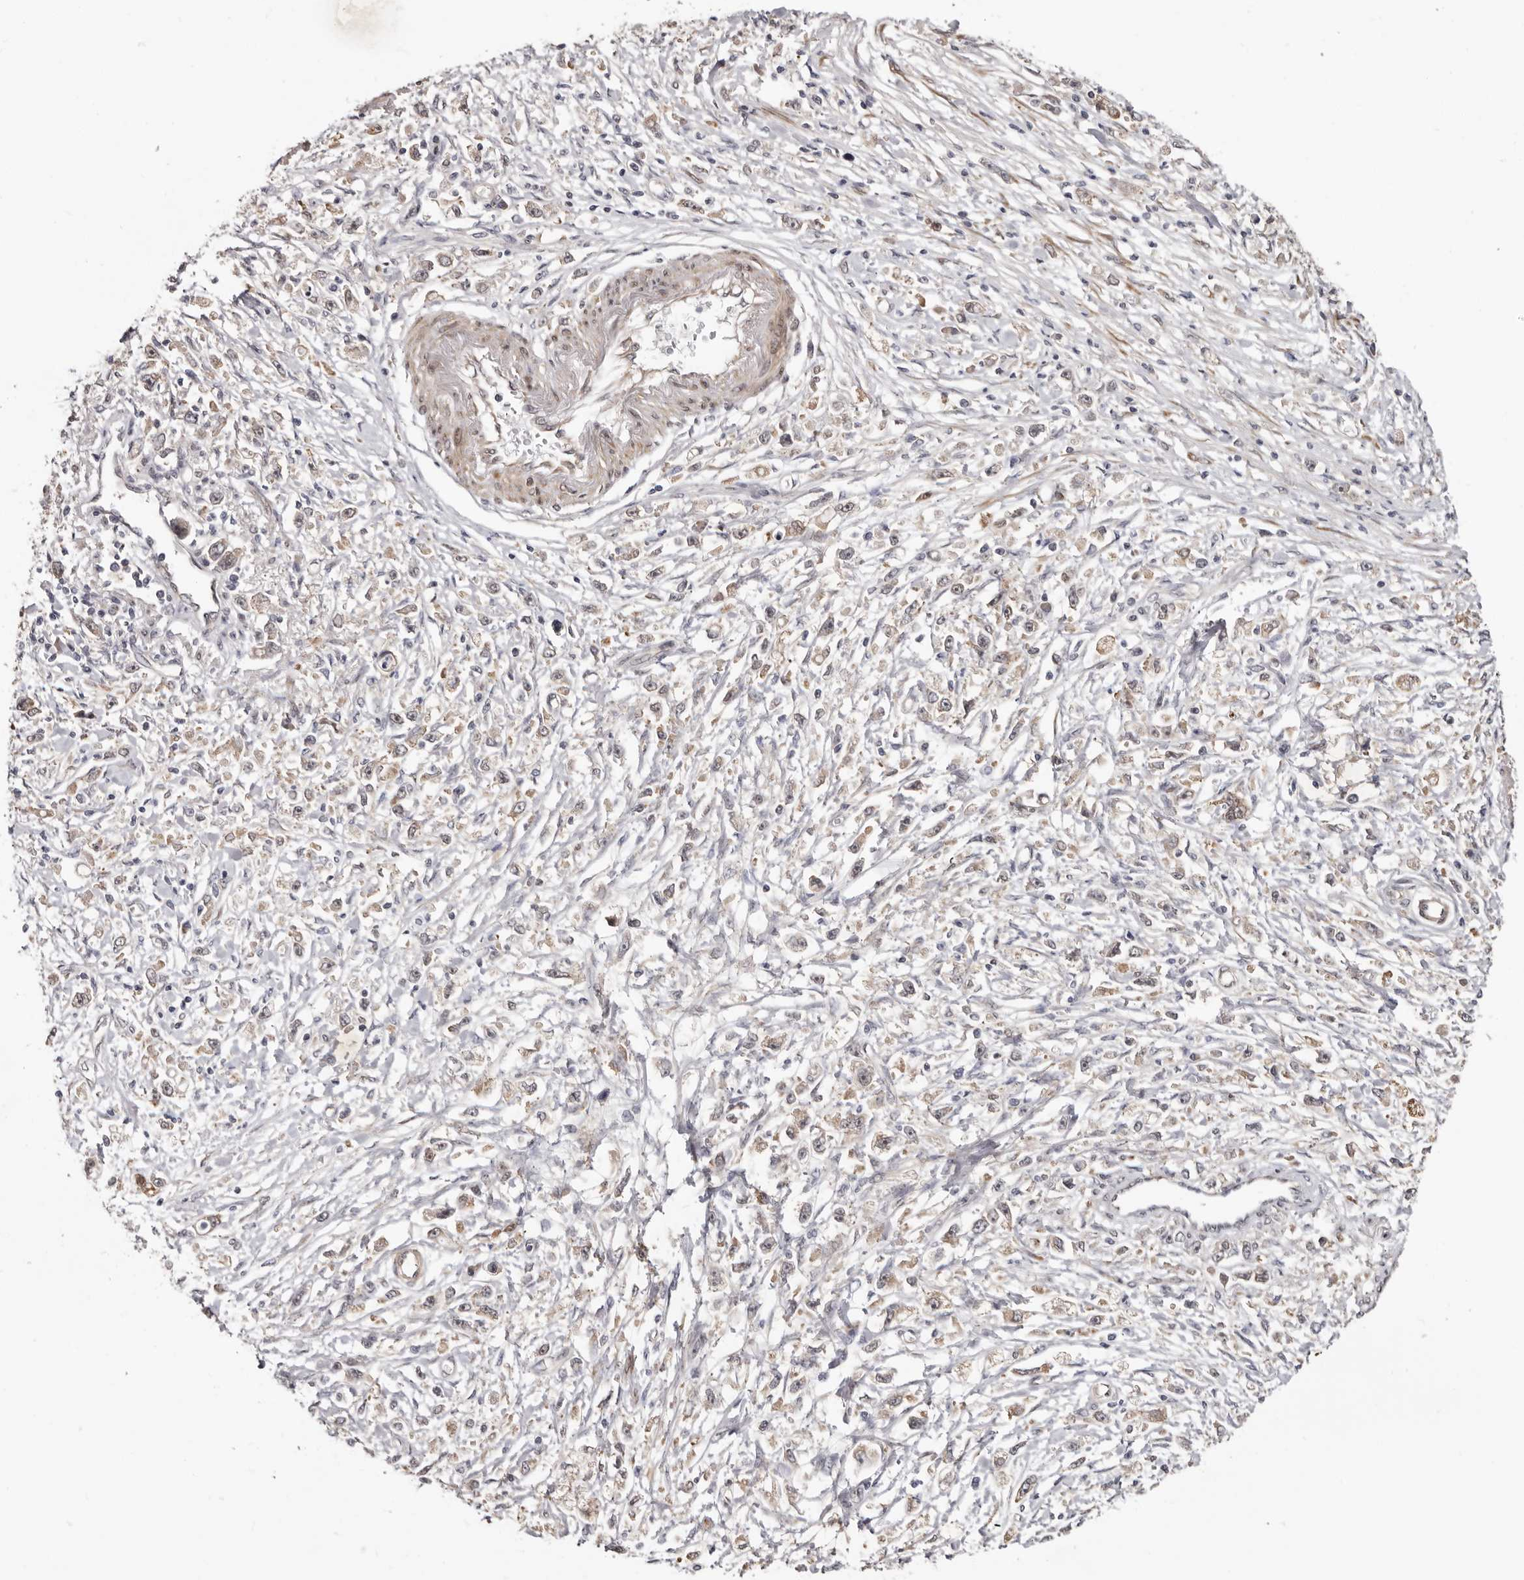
{"staining": {"intensity": "weak", "quantity": "<25%", "location": "cytoplasmic/membranous"}, "tissue": "stomach cancer", "cell_type": "Tumor cells", "image_type": "cancer", "snomed": [{"axis": "morphology", "description": "Adenocarcinoma, NOS"}, {"axis": "topography", "description": "Stomach"}], "caption": "IHC of human stomach cancer (adenocarcinoma) shows no staining in tumor cells.", "gene": "SBDS", "patient": {"sex": "female", "age": 59}}